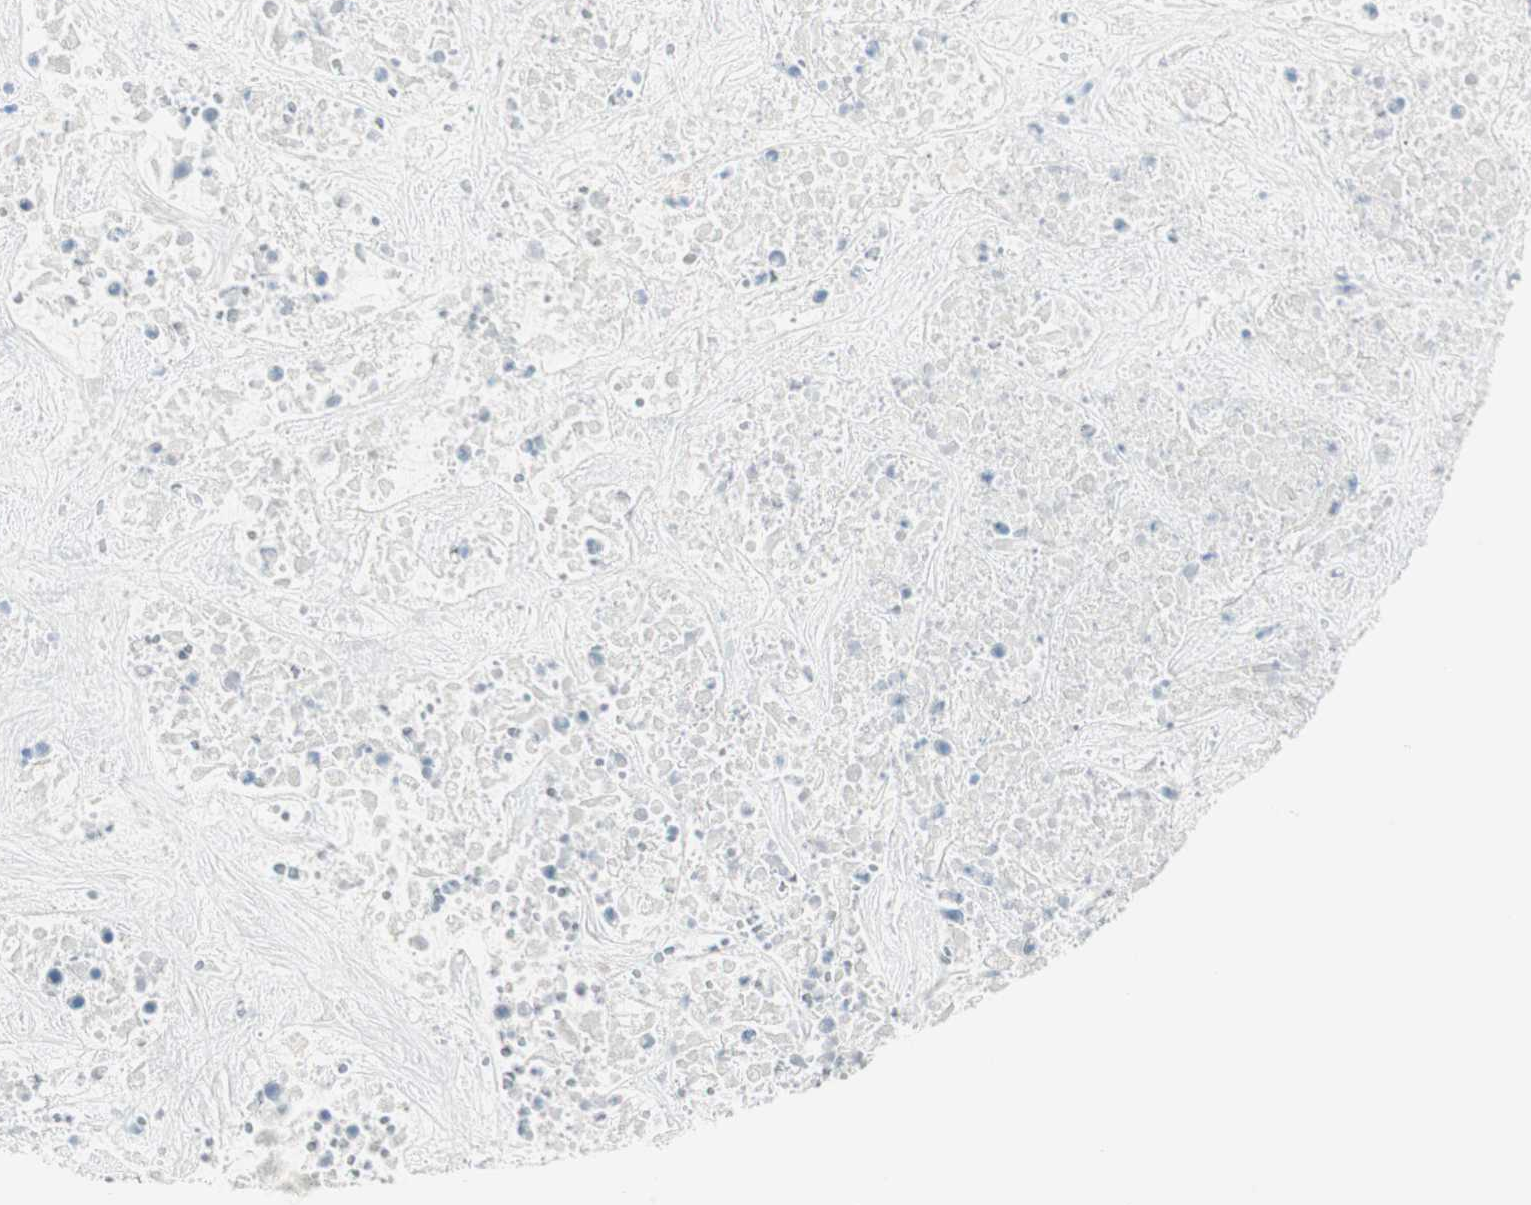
{"staining": {"intensity": "negative", "quantity": "none", "location": "none"}, "tissue": "liver cancer", "cell_type": "Tumor cells", "image_type": "cancer", "snomed": [{"axis": "morphology", "description": "Cholangiocarcinoma"}, {"axis": "topography", "description": "Liver"}], "caption": "DAB (3,3'-diaminobenzidine) immunohistochemical staining of human liver cholangiocarcinoma demonstrates no significant expression in tumor cells.", "gene": "MLLT10", "patient": {"sex": "female", "age": 65}}